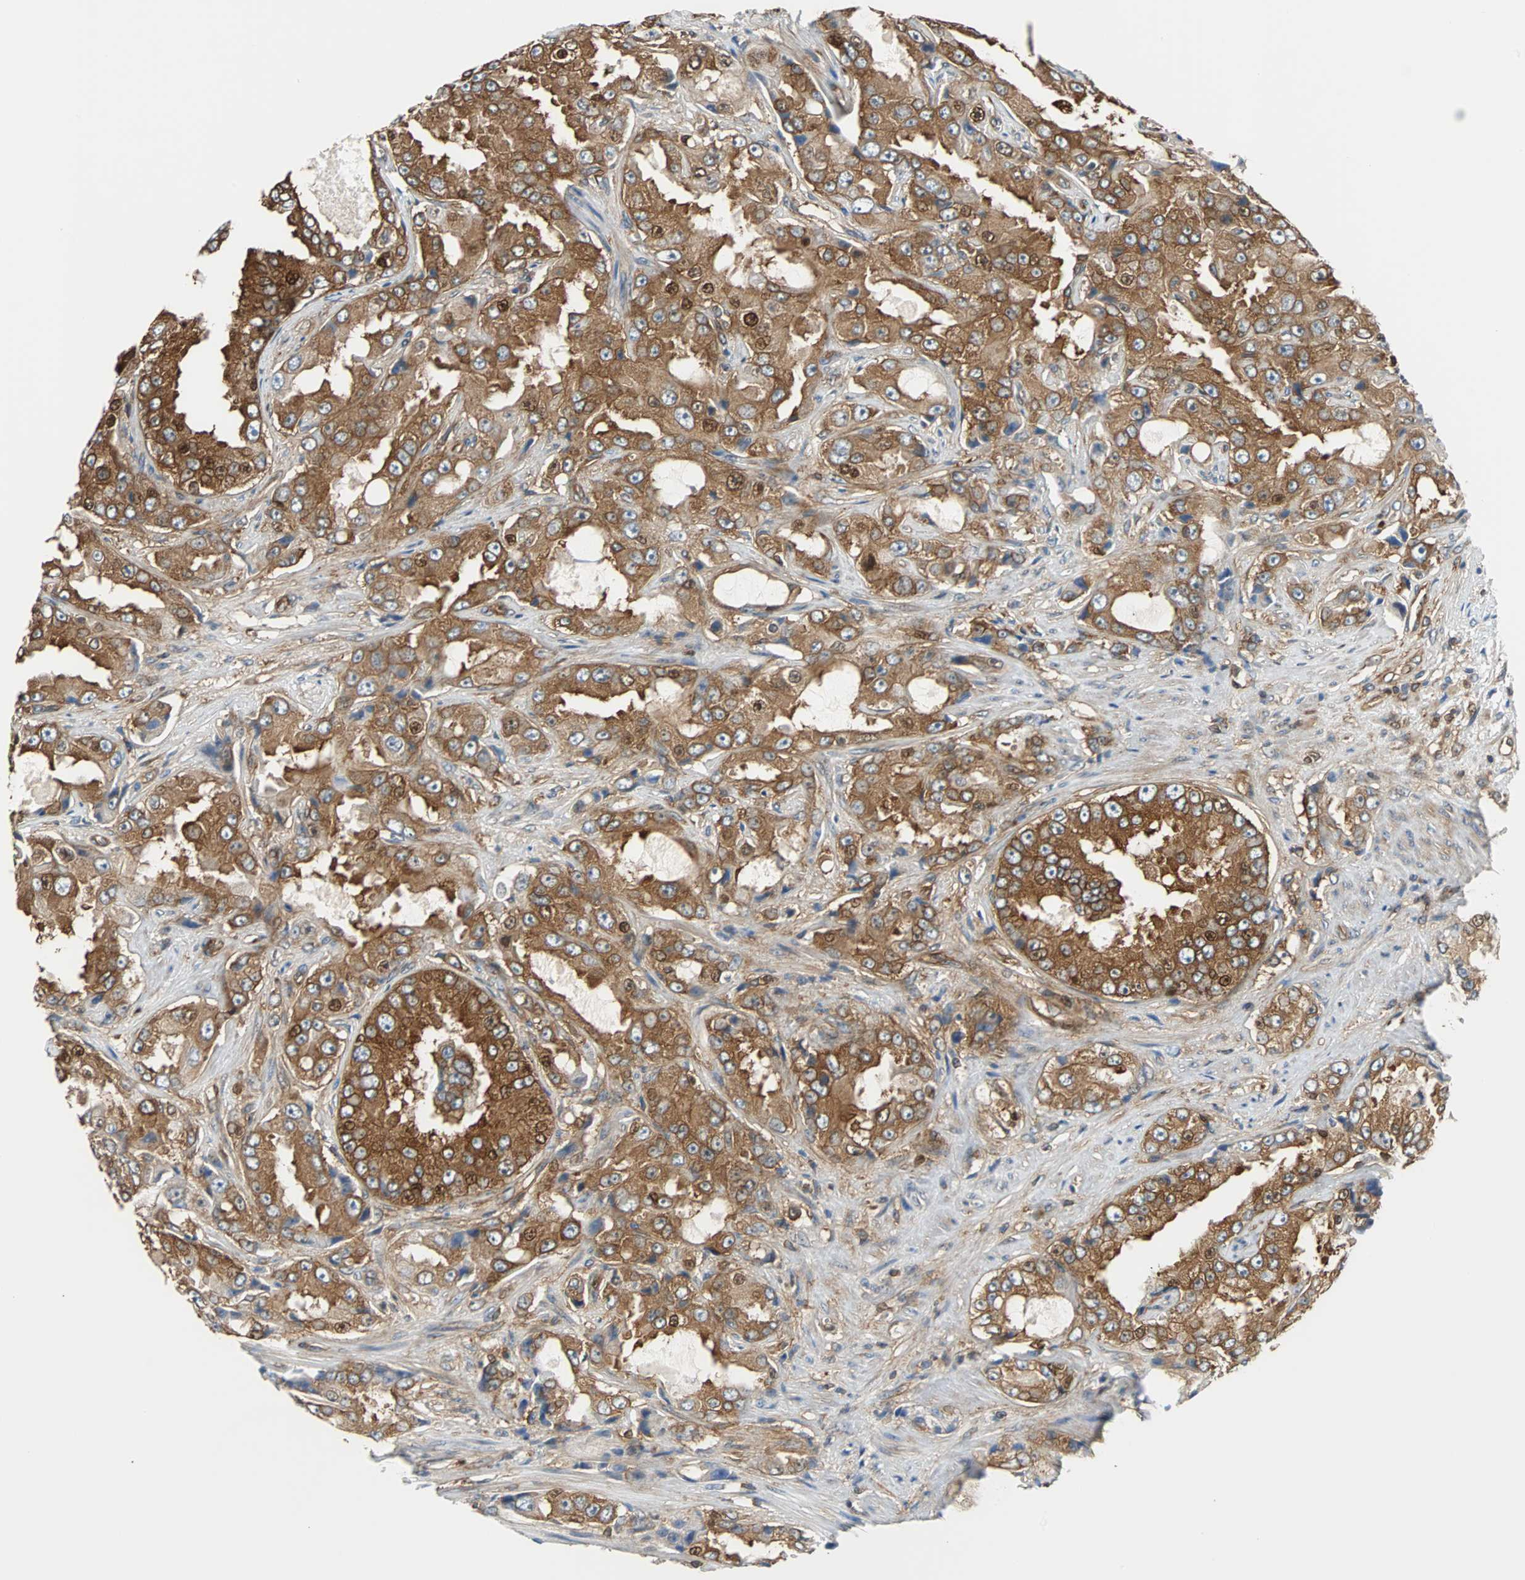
{"staining": {"intensity": "strong", "quantity": ">75%", "location": "cytoplasmic/membranous"}, "tissue": "prostate cancer", "cell_type": "Tumor cells", "image_type": "cancer", "snomed": [{"axis": "morphology", "description": "Adenocarcinoma, High grade"}, {"axis": "topography", "description": "Prostate"}], "caption": "Immunohistochemistry photomicrograph of human adenocarcinoma (high-grade) (prostate) stained for a protein (brown), which exhibits high levels of strong cytoplasmic/membranous staining in approximately >75% of tumor cells.", "gene": "RELA", "patient": {"sex": "male", "age": 73}}